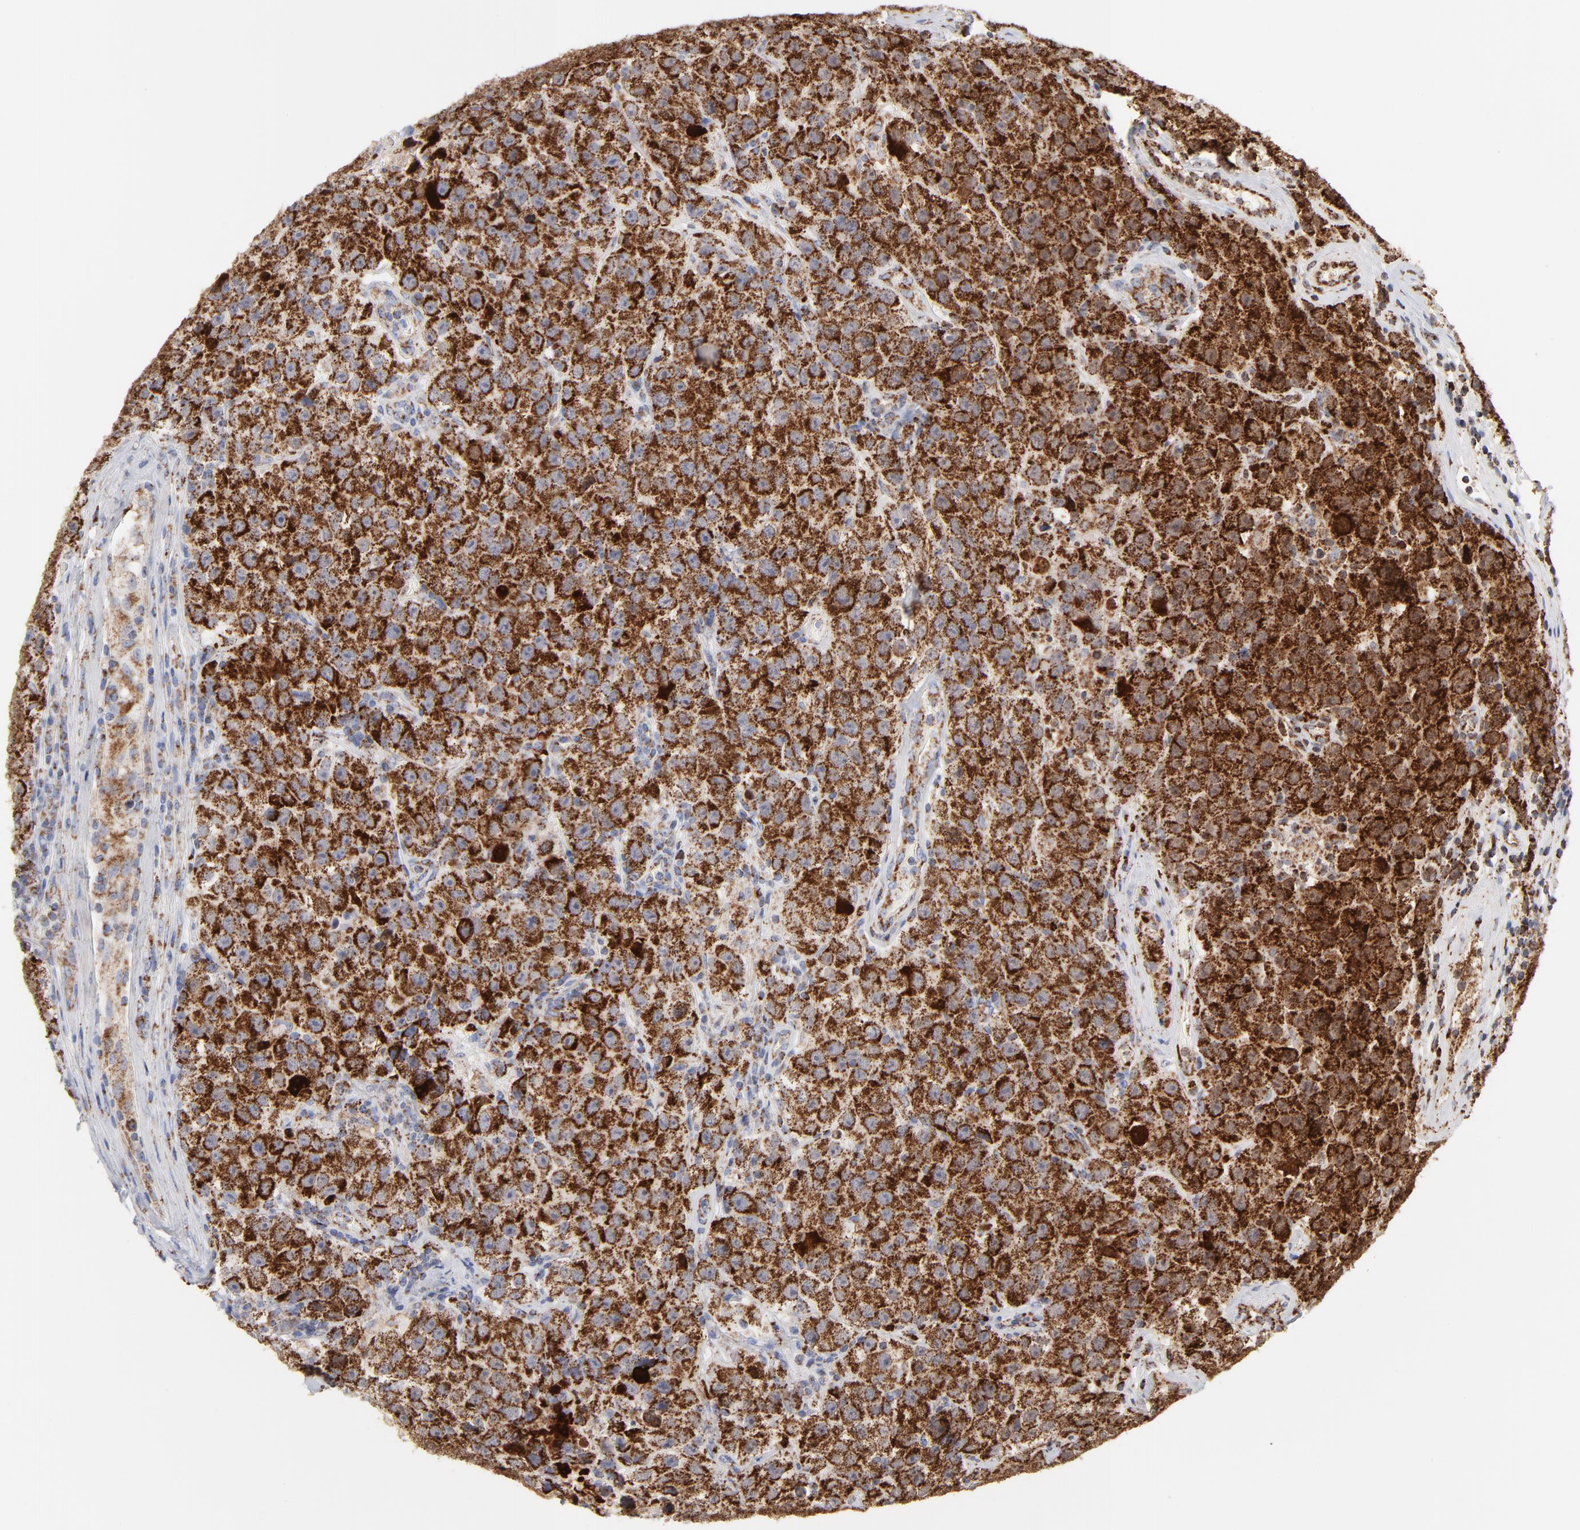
{"staining": {"intensity": "strong", "quantity": ">75%", "location": "cytoplasmic/membranous"}, "tissue": "testis cancer", "cell_type": "Tumor cells", "image_type": "cancer", "snomed": [{"axis": "morphology", "description": "Seminoma, NOS"}, {"axis": "topography", "description": "Testis"}], "caption": "The histopathology image reveals a brown stain indicating the presence of a protein in the cytoplasmic/membranous of tumor cells in testis seminoma.", "gene": "DIABLO", "patient": {"sex": "male", "age": 52}}